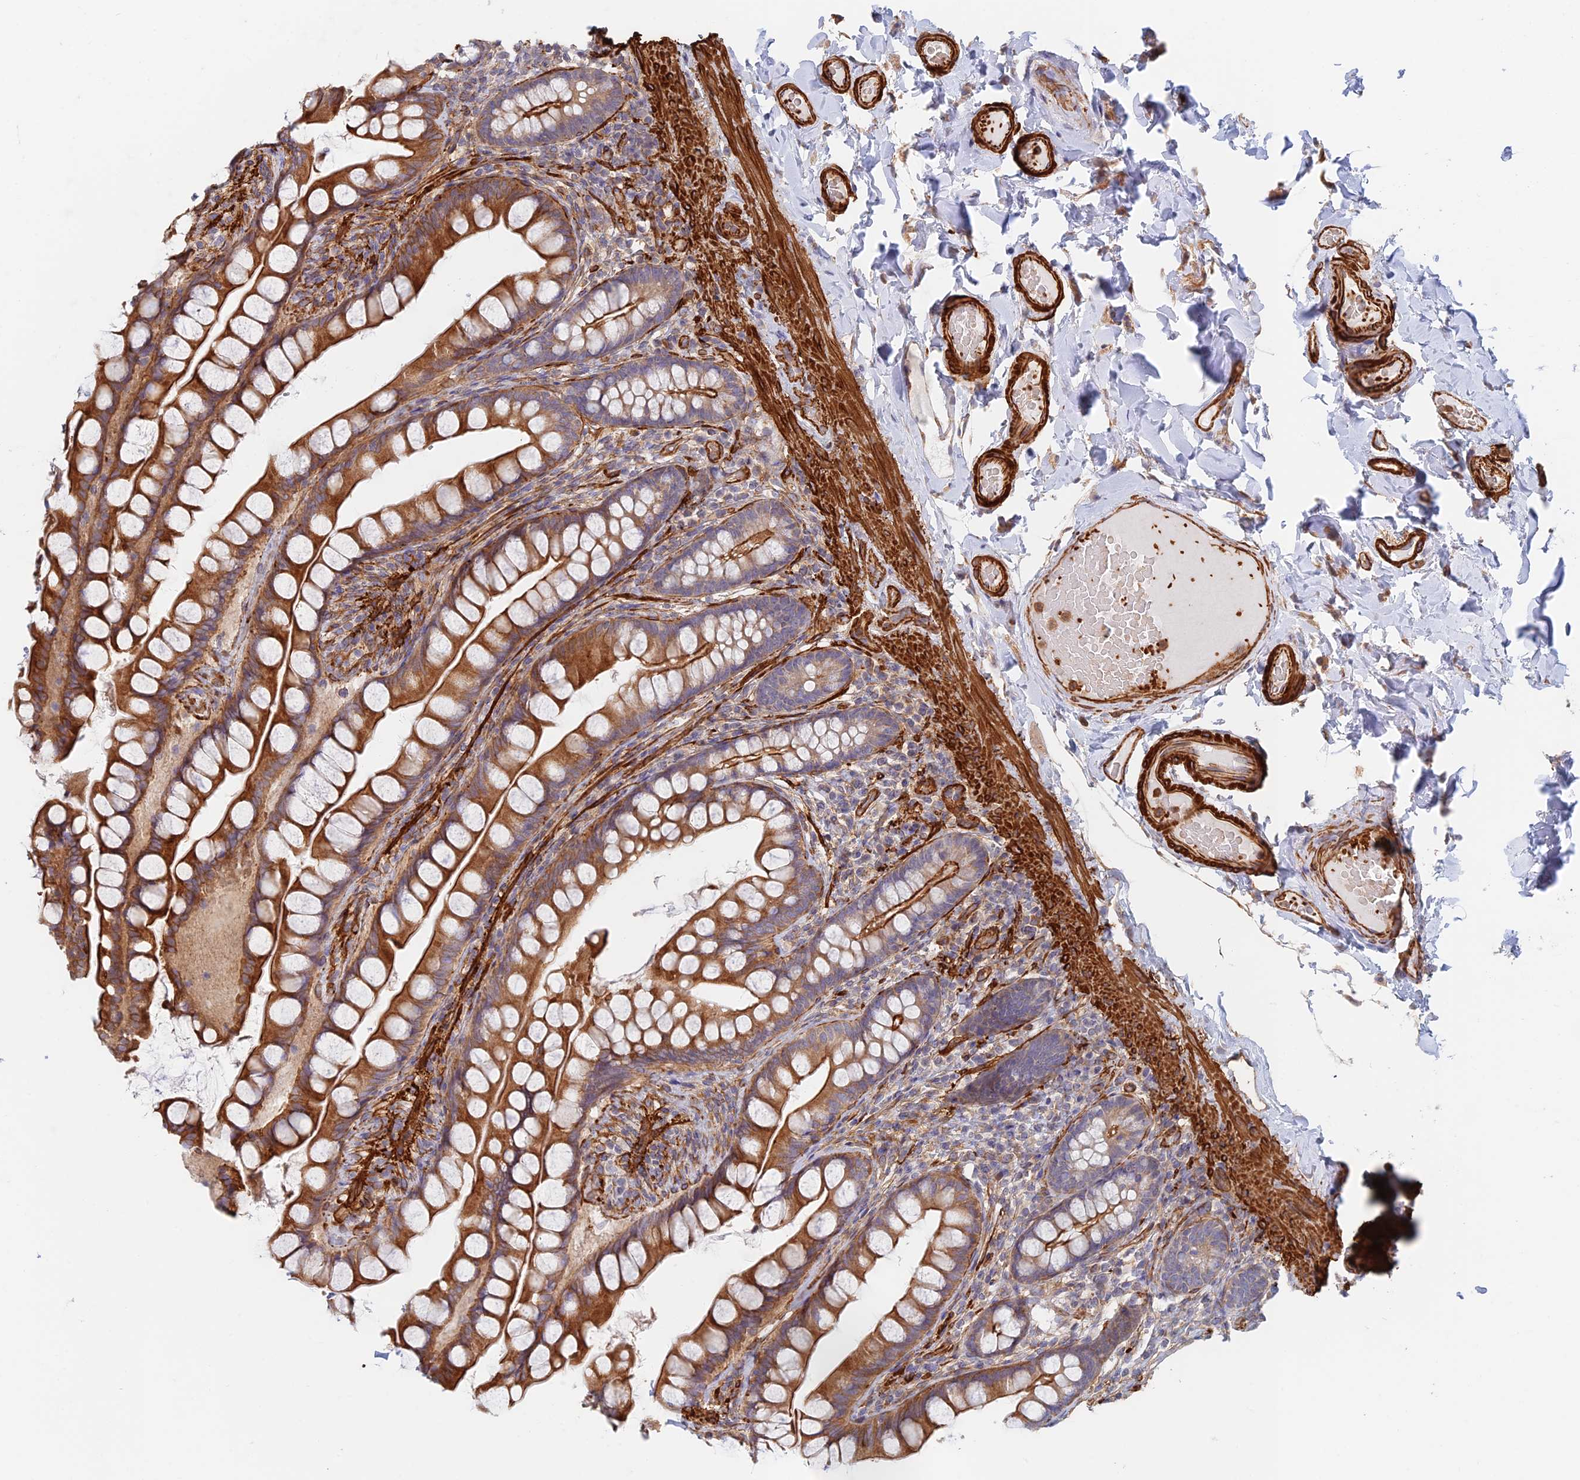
{"staining": {"intensity": "strong", "quantity": ">75%", "location": "cytoplasmic/membranous"}, "tissue": "small intestine", "cell_type": "Glandular cells", "image_type": "normal", "snomed": [{"axis": "morphology", "description": "Normal tissue, NOS"}, {"axis": "topography", "description": "Small intestine"}], "caption": "Brown immunohistochemical staining in normal small intestine shows strong cytoplasmic/membranous staining in approximately >75% of glandular cells.", "gene": "PAK4", "patient": {"sex": "male", "age": 70}}